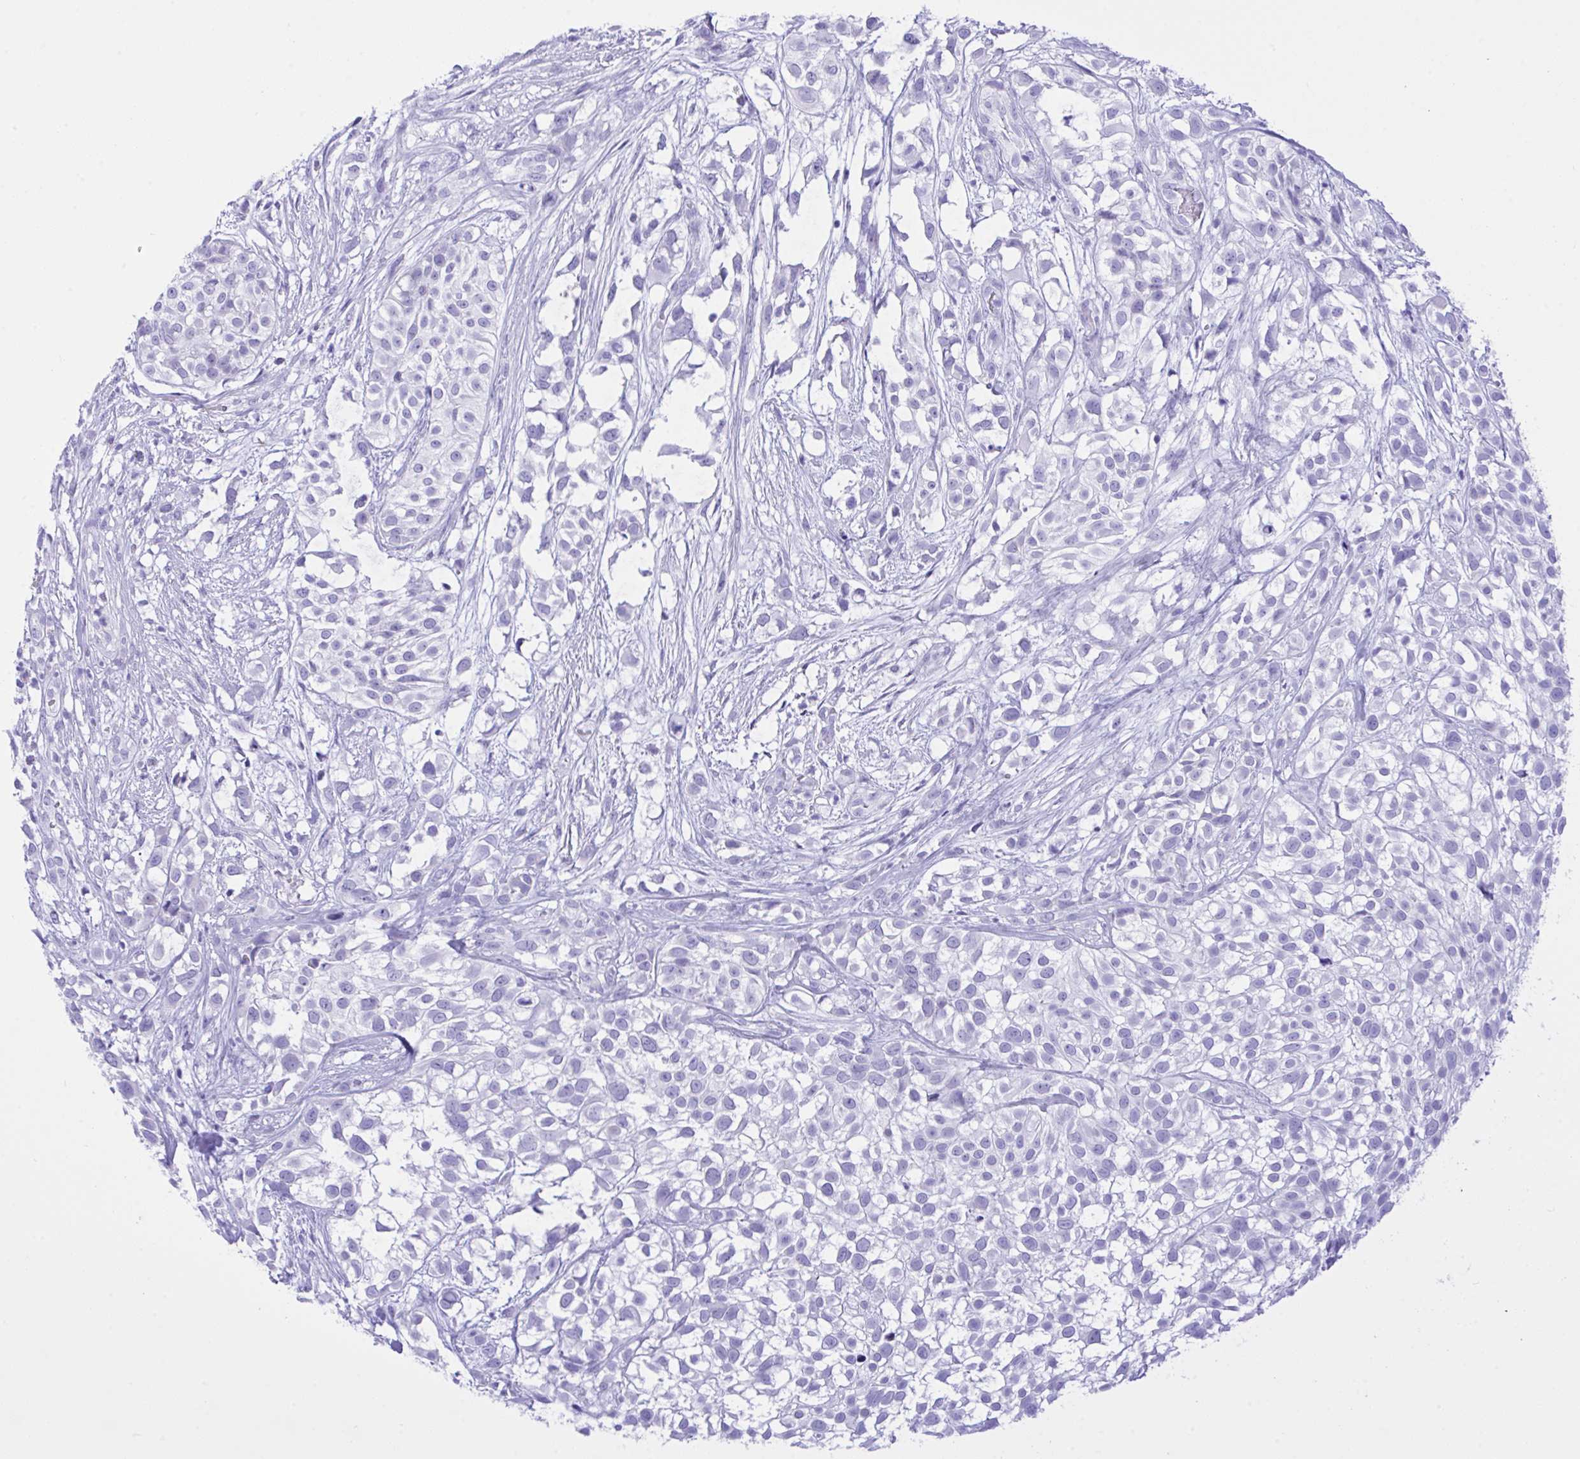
{"staining": {"intensity": "negative", "quantity": "none", "location": "none"}, "tissue": "urothelial cancer", "cell_type": "Tumor cells", "image_type": "cancer", "snomed": [{"axis": "morphology", "description": "Urothelial carcinoma, High grade"}, {"axis": "topography", "description": "Urinary bladder"}], "caption": "An immunohistochemistry (IHC) micrograph of high-grade urothelial carcinoma is shown. There is no staining in tumor cells of high-grade urothelial carcinoma.", "gene": "SELENOV", "patient": {"sex": "male", "age": 56}}